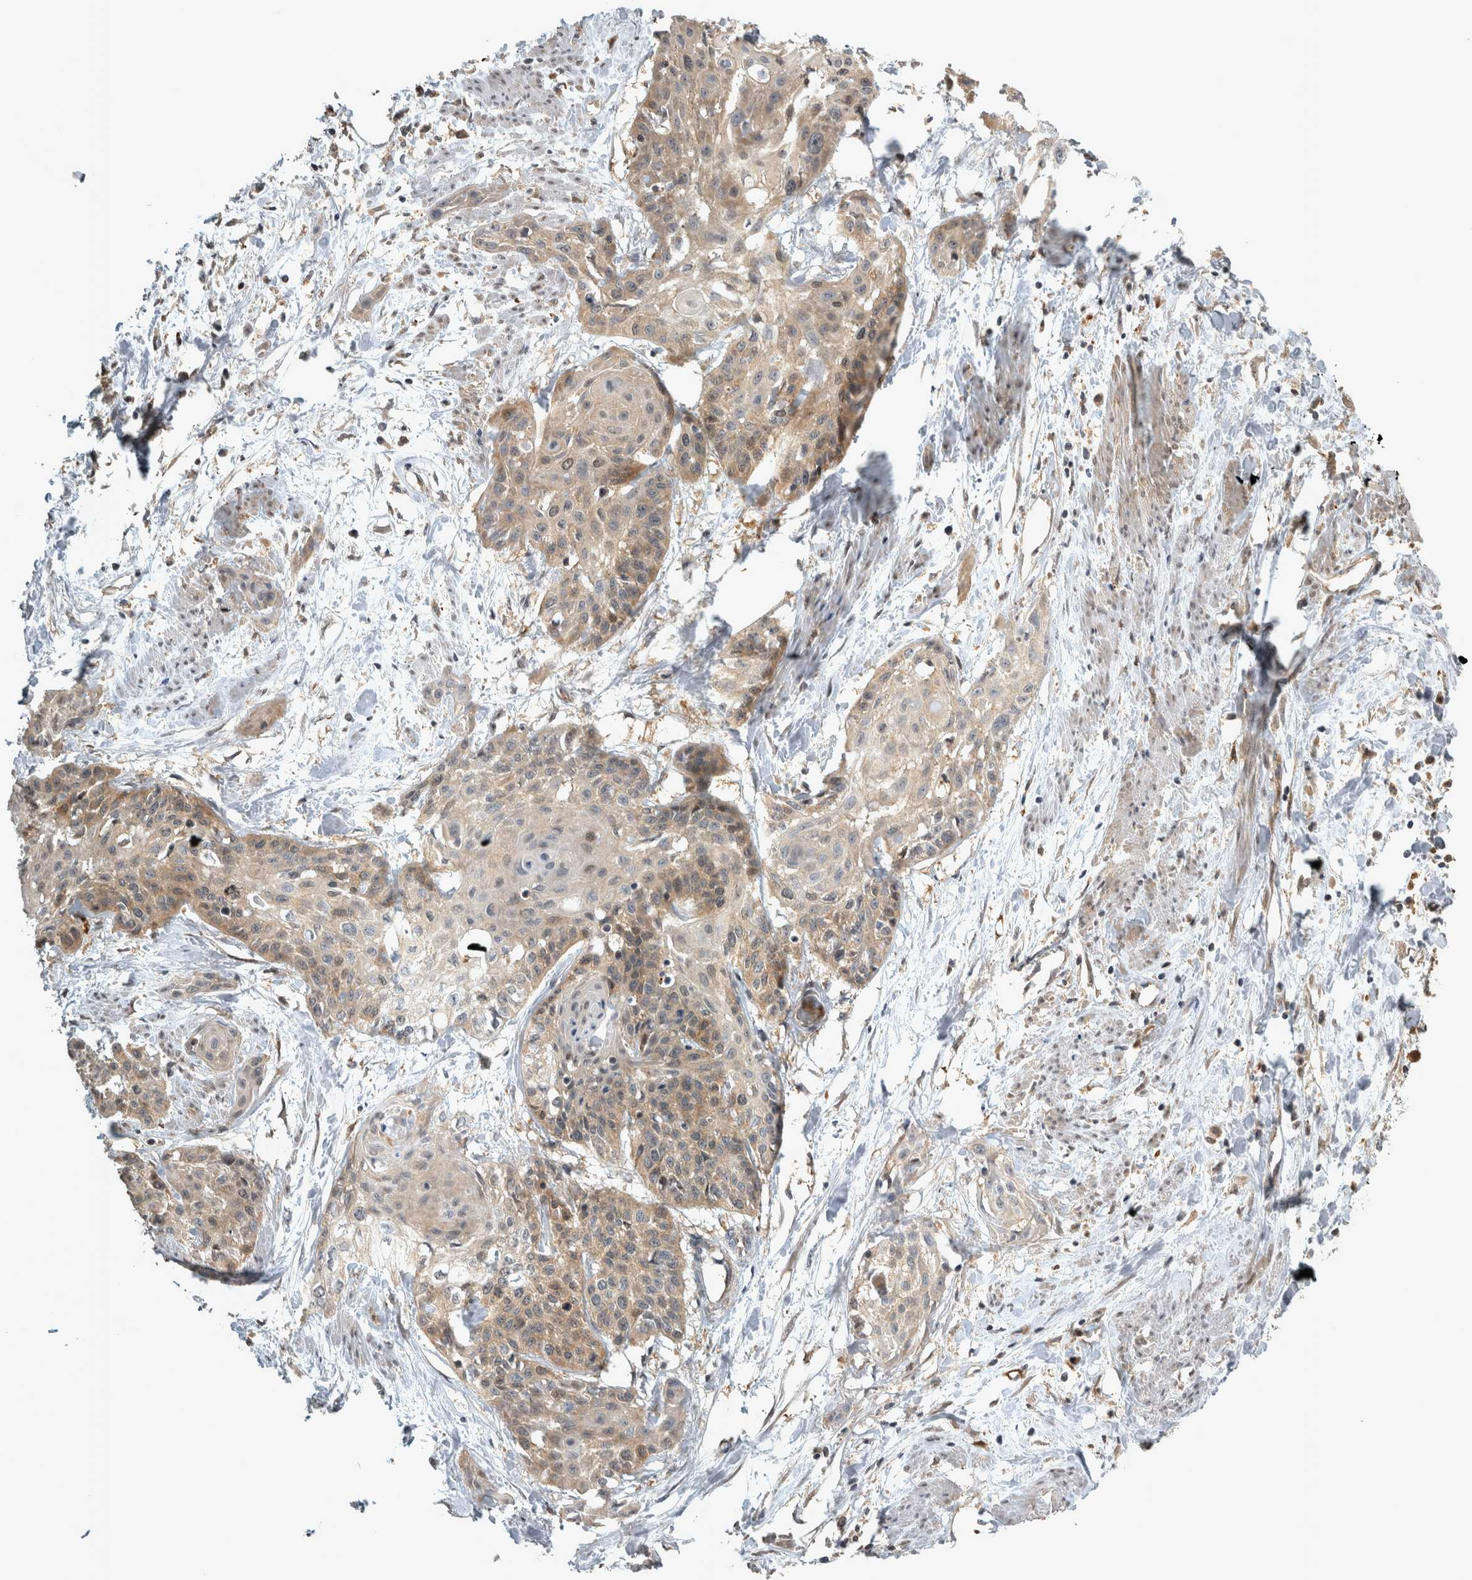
{"staining": {"intensity": "weak", "quantity": "25%-75%", "location": "cytoplasmic/membranous"}, "tissue": "cervical cancer", "cell_type": "Tumor cells", "image_type": "cancer", "snomed": [{"axis": "morphology", "description": "Squamous cell carcinoma, NOS"}, {"axis": "topography", "description": "Cervix"}], "caption": "A histopathology image of human cervical cancer (squamous cell carcinoma) stained for a protein demonstrates weak cytoplasmic/membranous brown staining in tumor cells.", "gene": "TRMT61B", "patient": {"sex": "female", "age": 57}}